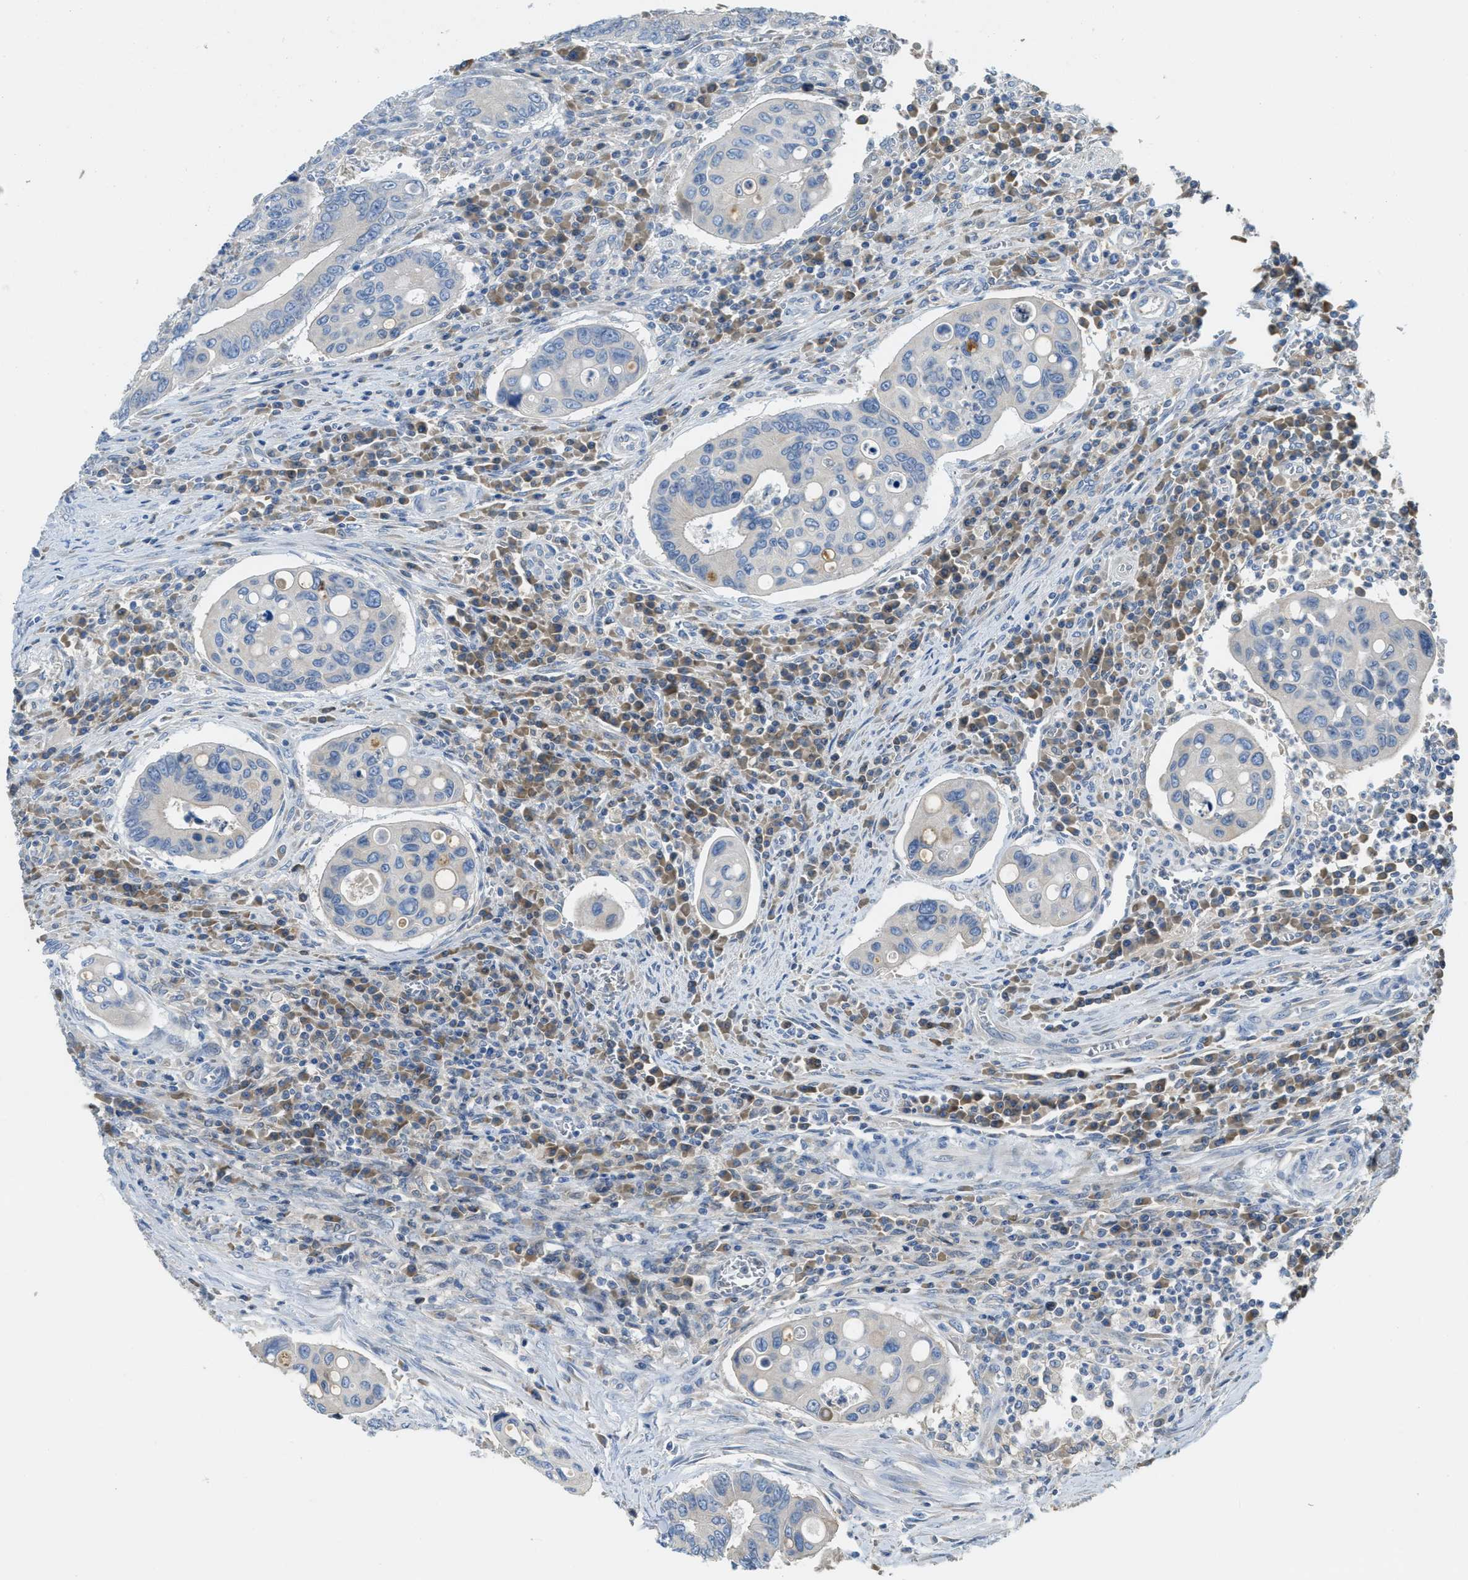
{"staining": {"intensity": "negative", "quantity": "none", "location": "none"}, "tissue": "colorectal cancer", "cell_type": "Tumor cells", "image_type": "cancer", "snomed": [{"axis": "morphology", "description": "Inflammation, NOS"}, {"axis": "morphology", "description": "Adenocarcinoma, NOS"}, {"axis": "topography", "description": "Colon"}], "caption": "An immunohistochemistry image of colorectal cancer is shown. There is no staining in tumor cells of colorectal cancer.", "gene": "MPDU1", "patient": {"sex": "male", "age": 72}}